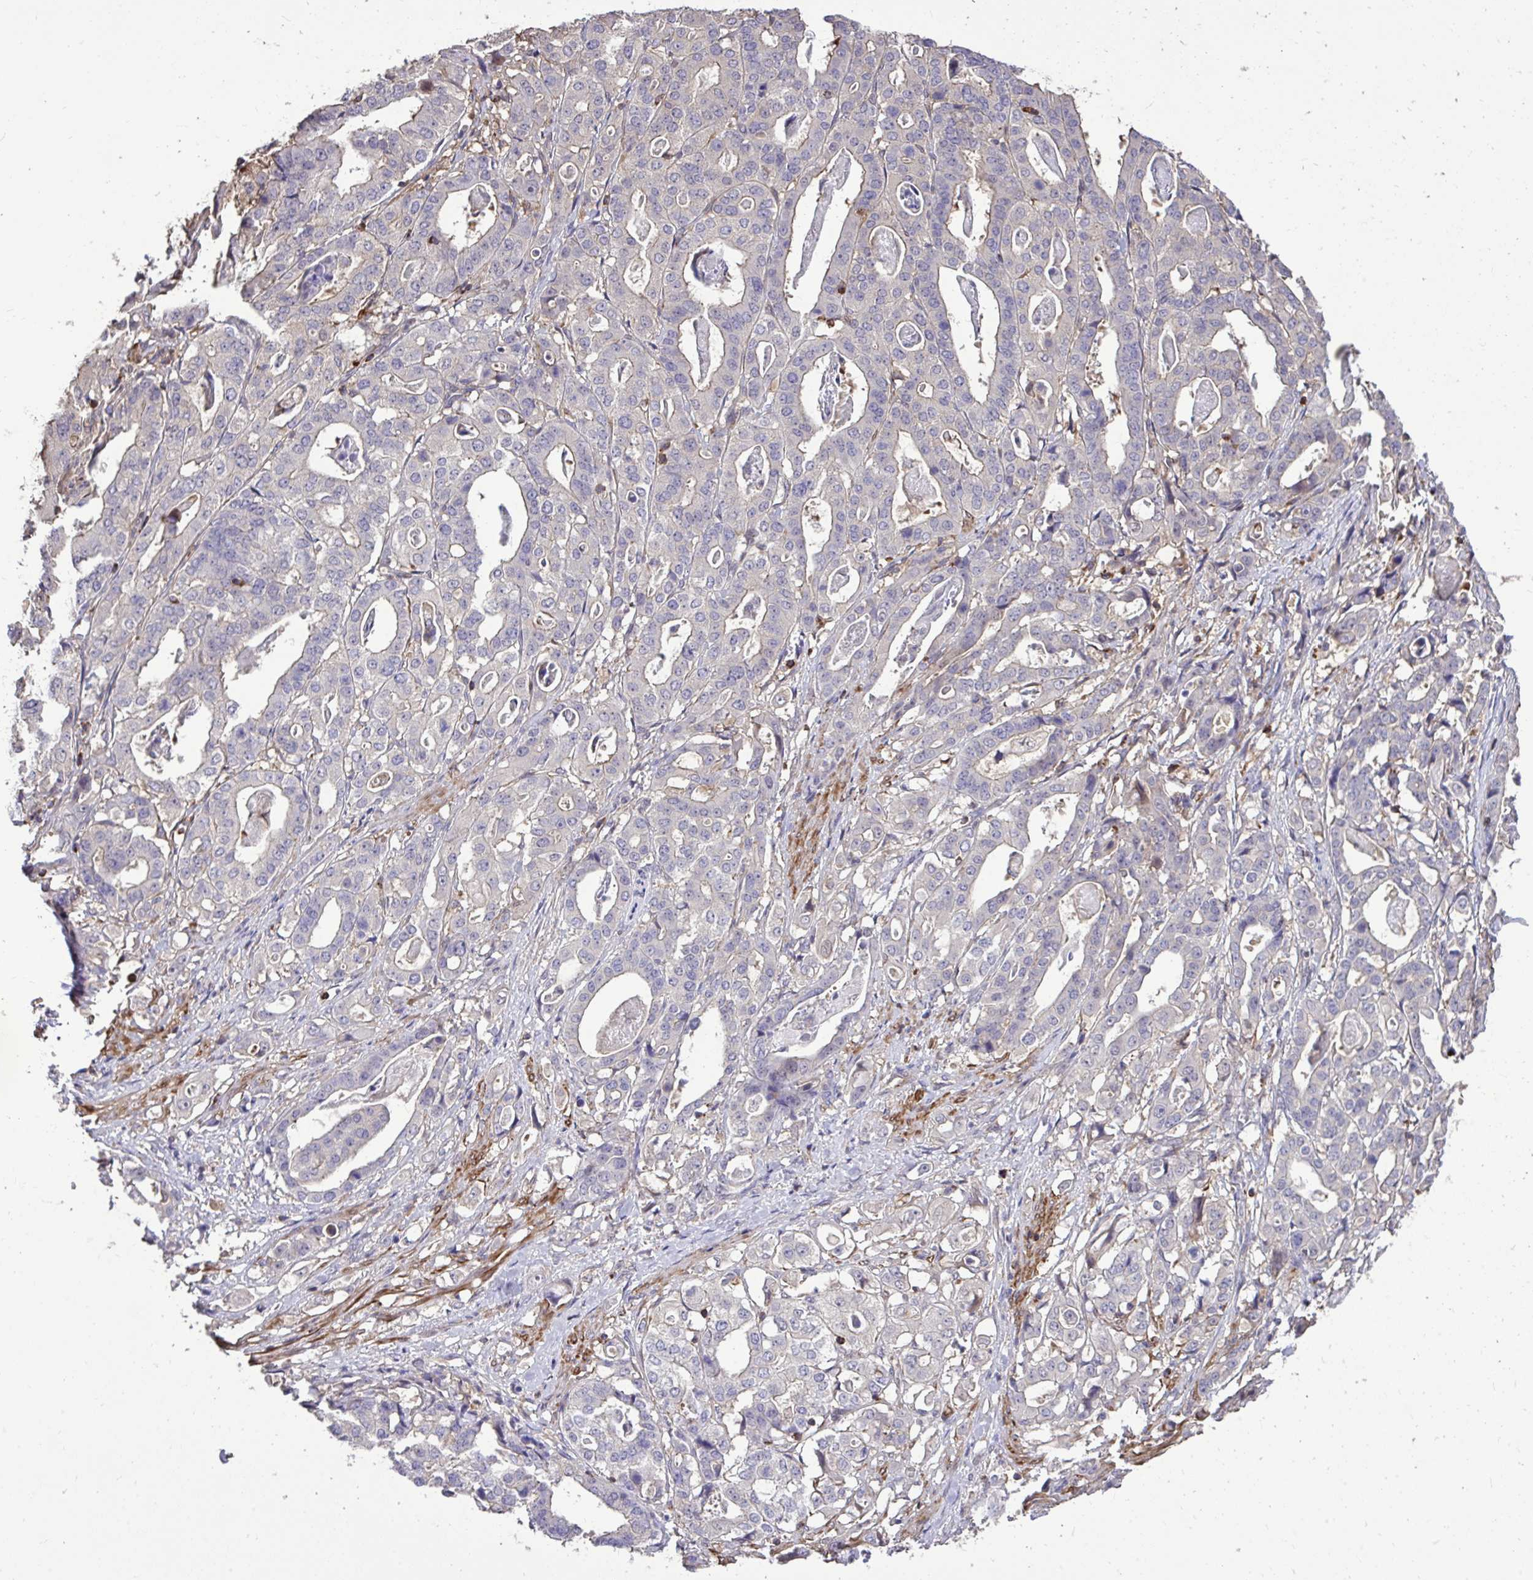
{"staining": {"intensity": "negative", "quantity": "none", "location": "none"}, "tissue": "stomach cancer", "cell_type": "Tumor cells", "image_type": "cancer", "snomed": [{"axis": "morphology", "description": "Adenocarcinoma, NOS"}, {"axis": "topography", "description": "Stomach"}], "caption": "Tumor cells are negative for brown protein staining in adenocarcinoma (stomach). Nuclei are stained in blue.", "gene": "IGFL2", "patient": {"sex": "male", "age": 48}}